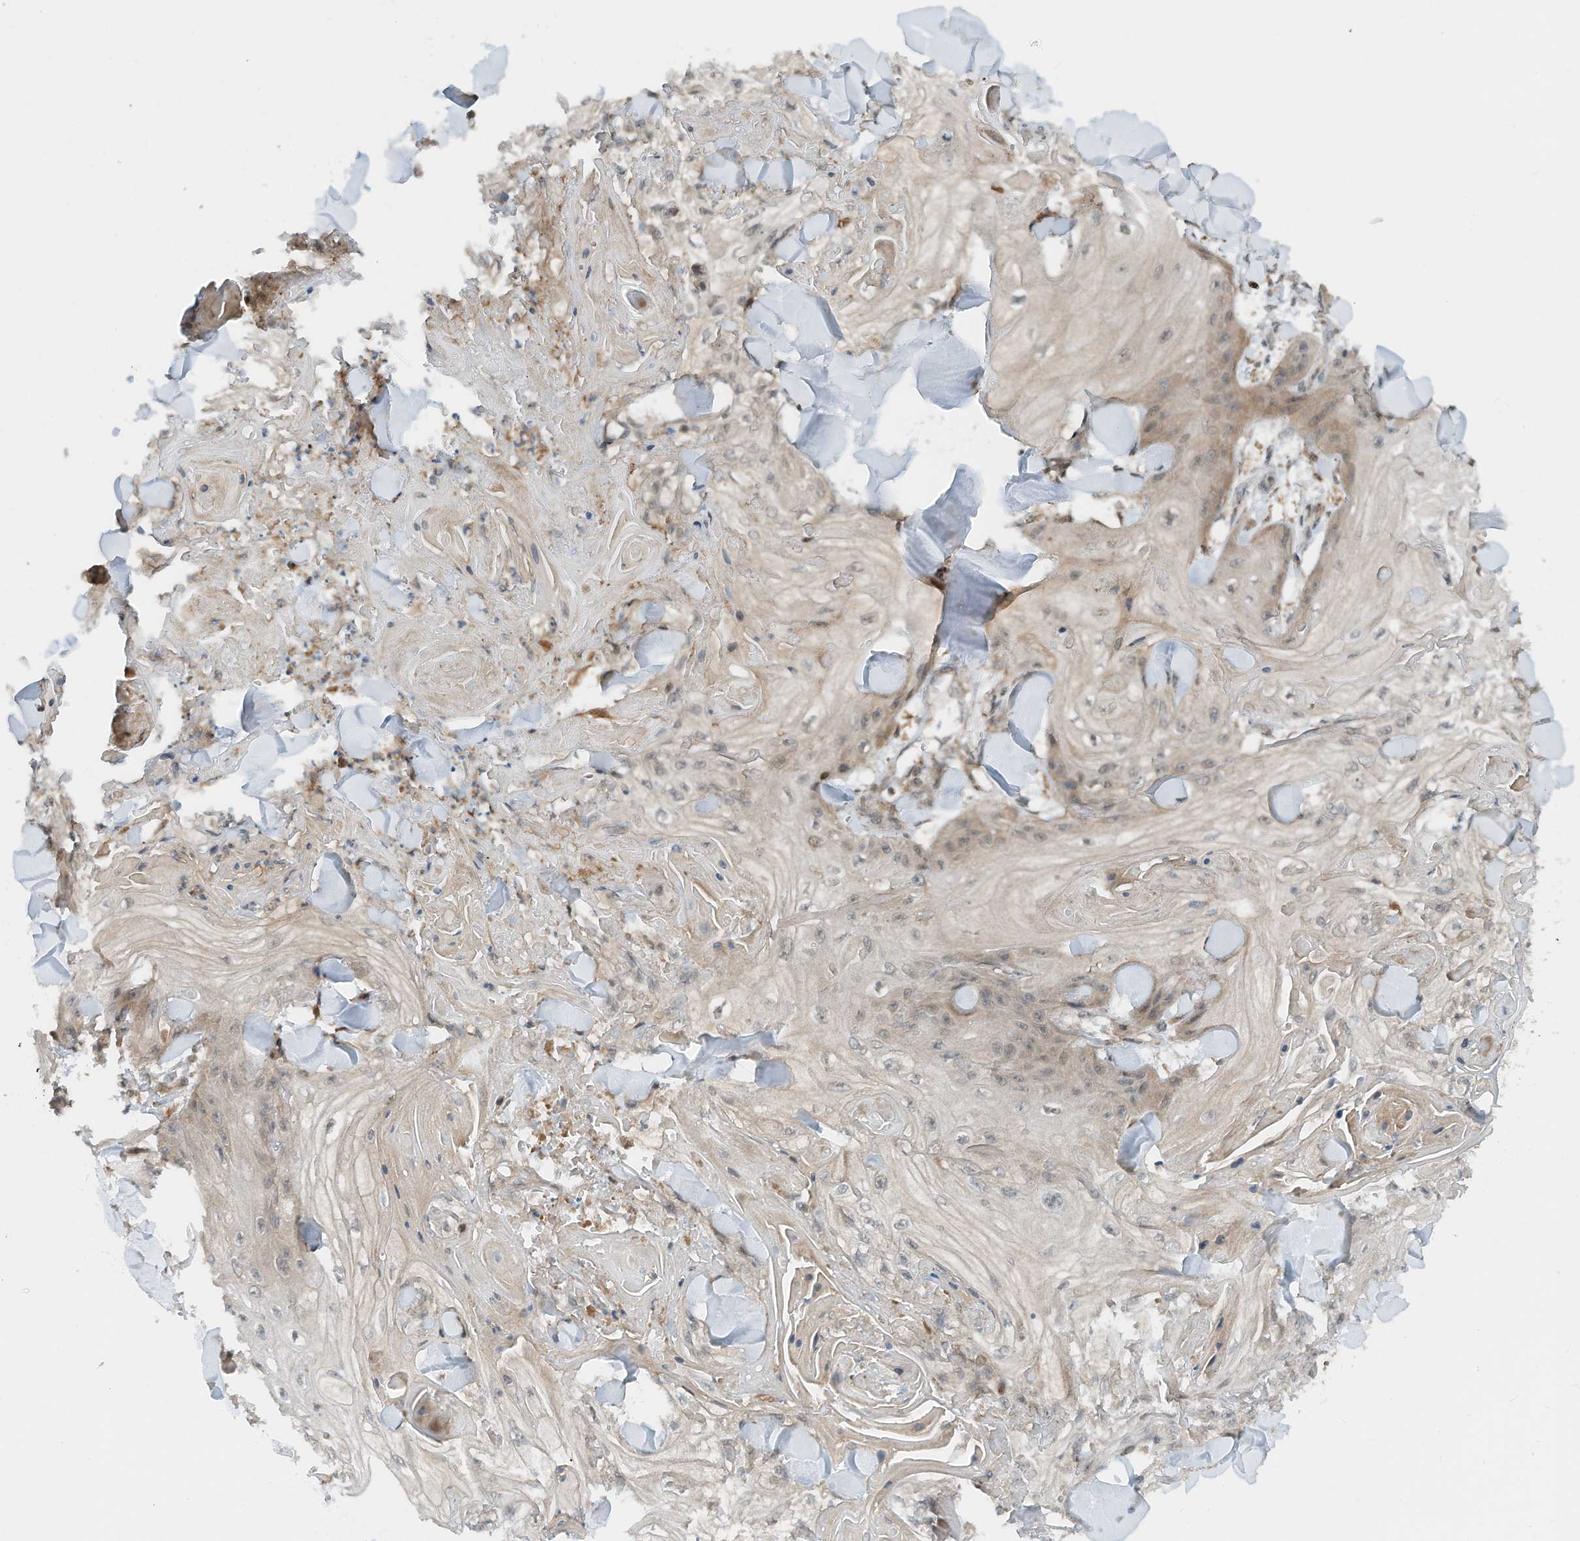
{"staining": {"intensity": "weak", "quantity": "25%-75%", "location": "cytoplasmic/membranous,nuclear"}, "tissue": "skin cancer", "cell_type": "Tumor cells", "image_type": "cancer", "snomed": [{"axis": "morphology", "description": "Squamous cell carcinoma, NOS"}, {"axis": "topography", "description": "Skin"}], "caption": "Squamous cell carcinoma (skin) tissue reveals weak cytoplasmic/membranous and nuclear expression in approximately 25%-75% of tumor cells (DAB IHC, brown staining for protein, blue staining for nuclei).", "gene": "RMND1", "patient": {"sex": "male", "age": 74}}